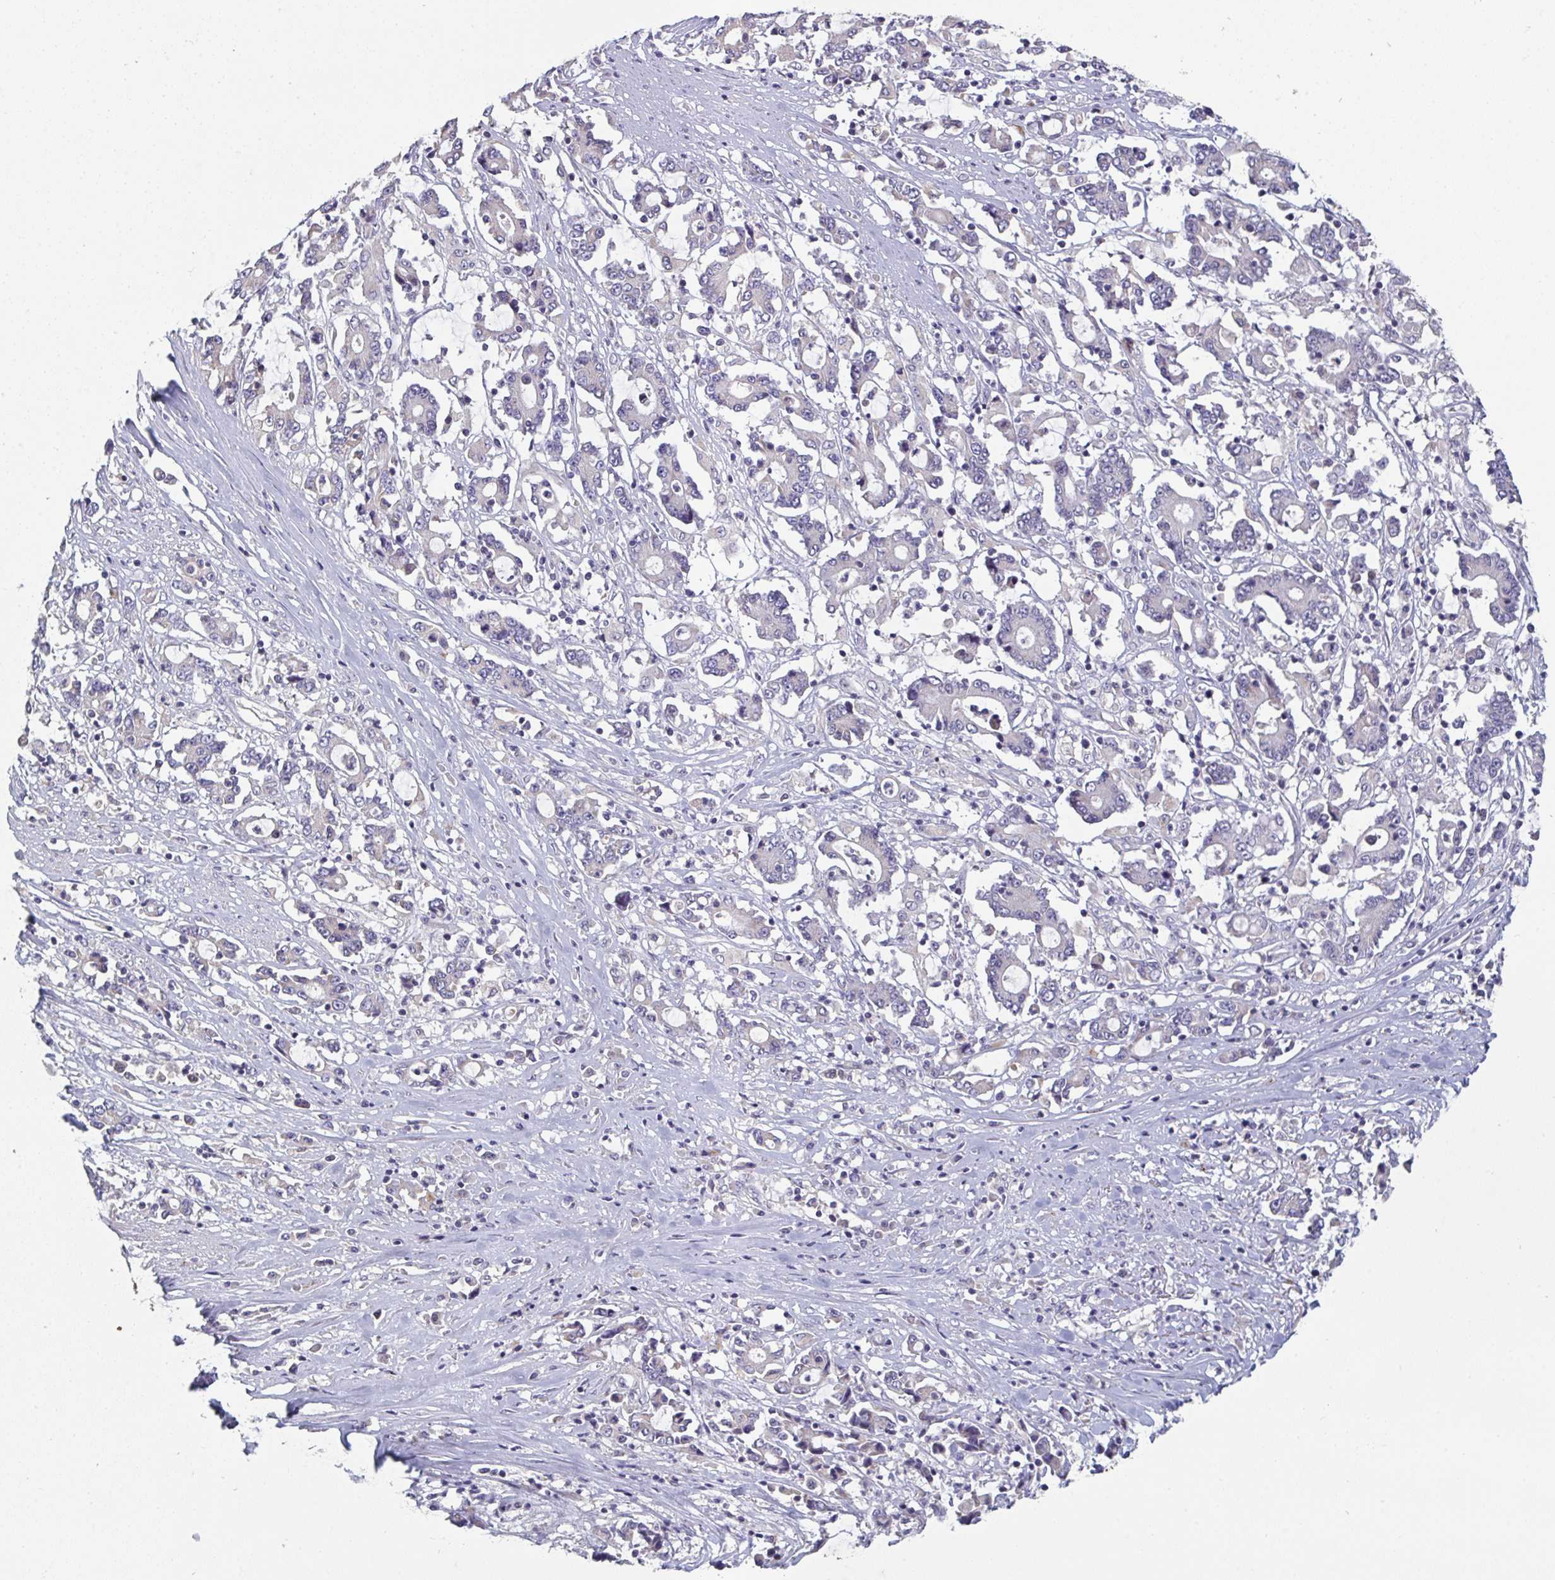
{"staining": {"intensity": "negative", "quantity": "none", "location": "none"}, "tissue": "stomach cancer", "cell_type": "Tumor cells", "image_type": "cancer", "snomed": [{"axis": "morphology", "description": "Adenocarcinoma, NOS"}, {"axis": "topography", "description": "Stomach, upper"}], "caption": "Protein analysis of stomach adenocarcinoma exhibits no significant expression in tumor cells.", "gene": "HGFAC", "patient": {"sex": "male", "age": 68}}